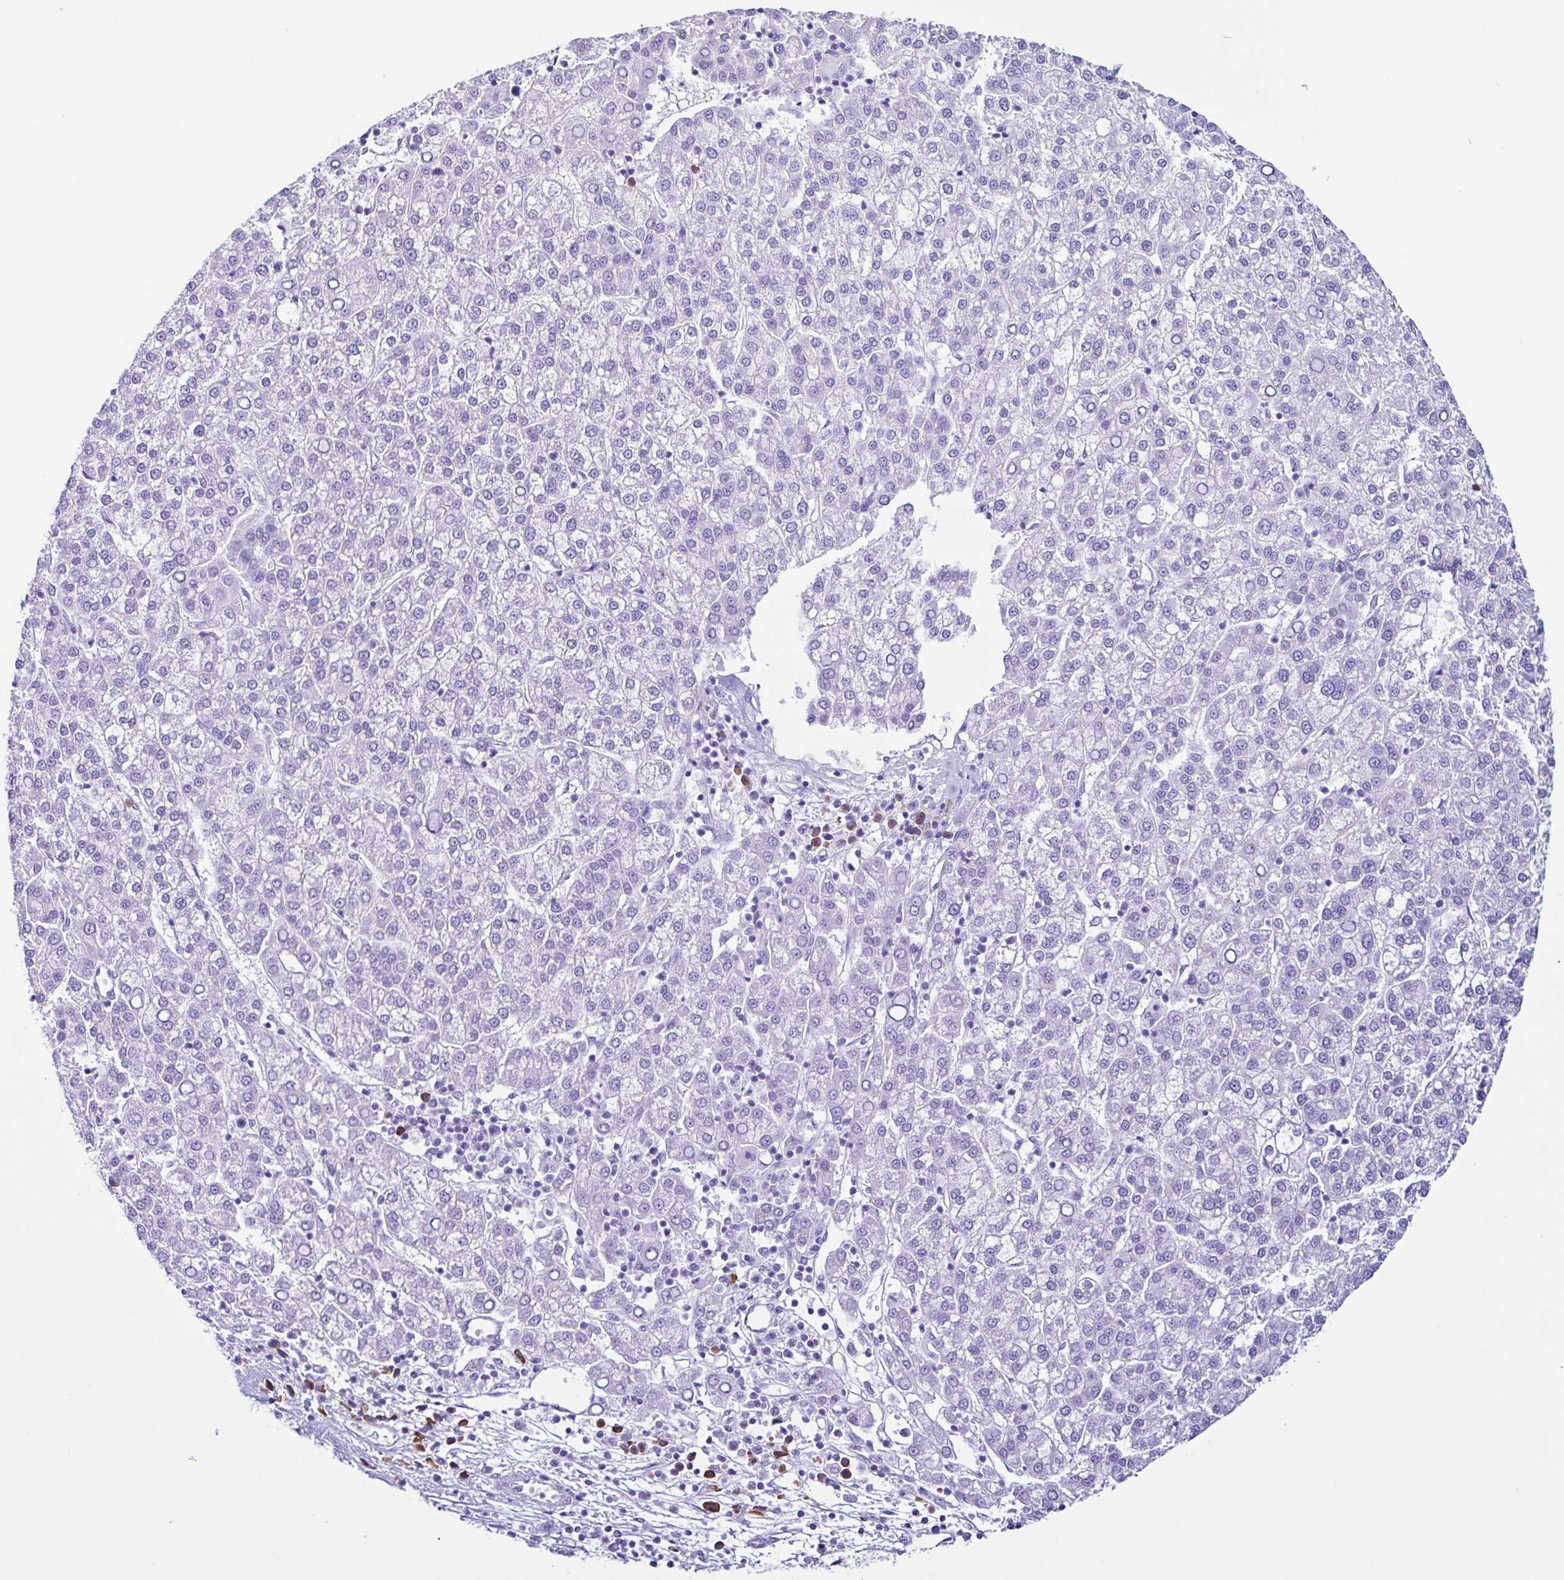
{"staining": {"intensity": "negative", "quantity": "none", "location": "none"}, "tissue": "liver cancer", "cell_type": "Tumor cells", "image_type": "cancer", "snomed": [{"axis": "morphology", "description": "Carcinoma, Hepatocellular, NOS"}, {"axis": "topography", "description": "Liver"}], "caption": "DAB (3,3'-diaminobenzidine) immunohistochemical staining of liver cancer (hepatocellular carcinoma) demonstrates no significant expression in tumor cells.", "gene": "PIGF", "patient": {"sex": "female", "age": 58}}